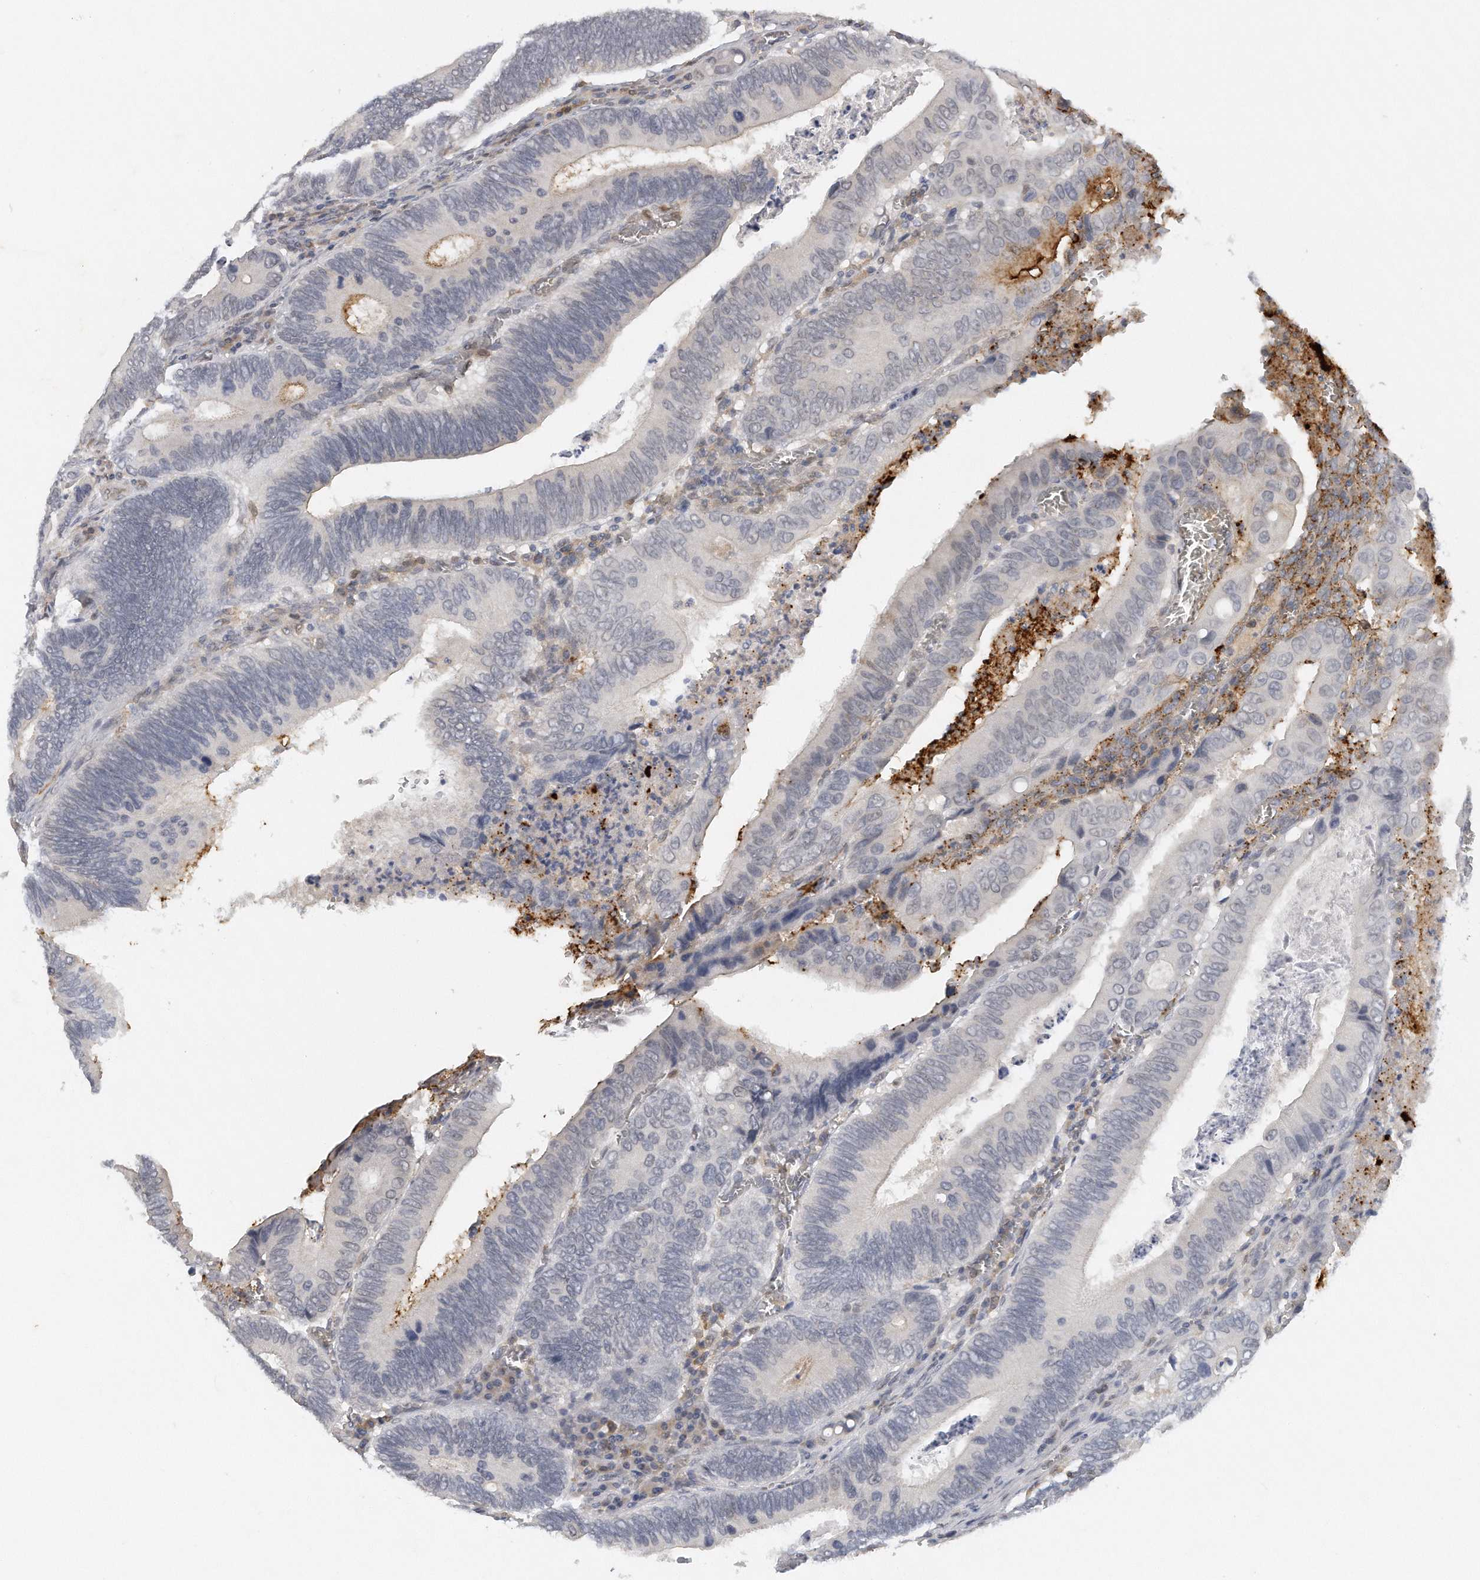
{"staining": {"intensity": "negative", "quantity": "none", "location": "none"}, "tissue": "colorectal cancer", "cell_type": "Tumor cells", "image_type": "cancer", "snomed": [{"axis": "morphology", "description": "Inflammation, NOS"}, {"axis": "morphology", "description": "Adenocarcinoma, NOS"}, {"axis": "topography", "description": "Colon"}], "caption": "This is a histopathology image of immunohistochemistry (IHC) staining of colorectal adenocarcinoma, which shows no staining in tumor cells. (Stains: DAB immunohistochemistry (IHC) with hematoxylin counter stain, Microscopy: brightfield microscopy at high magnification).", "gene": "CAMK1", "patient": {"sex": "male", "age": 72}}